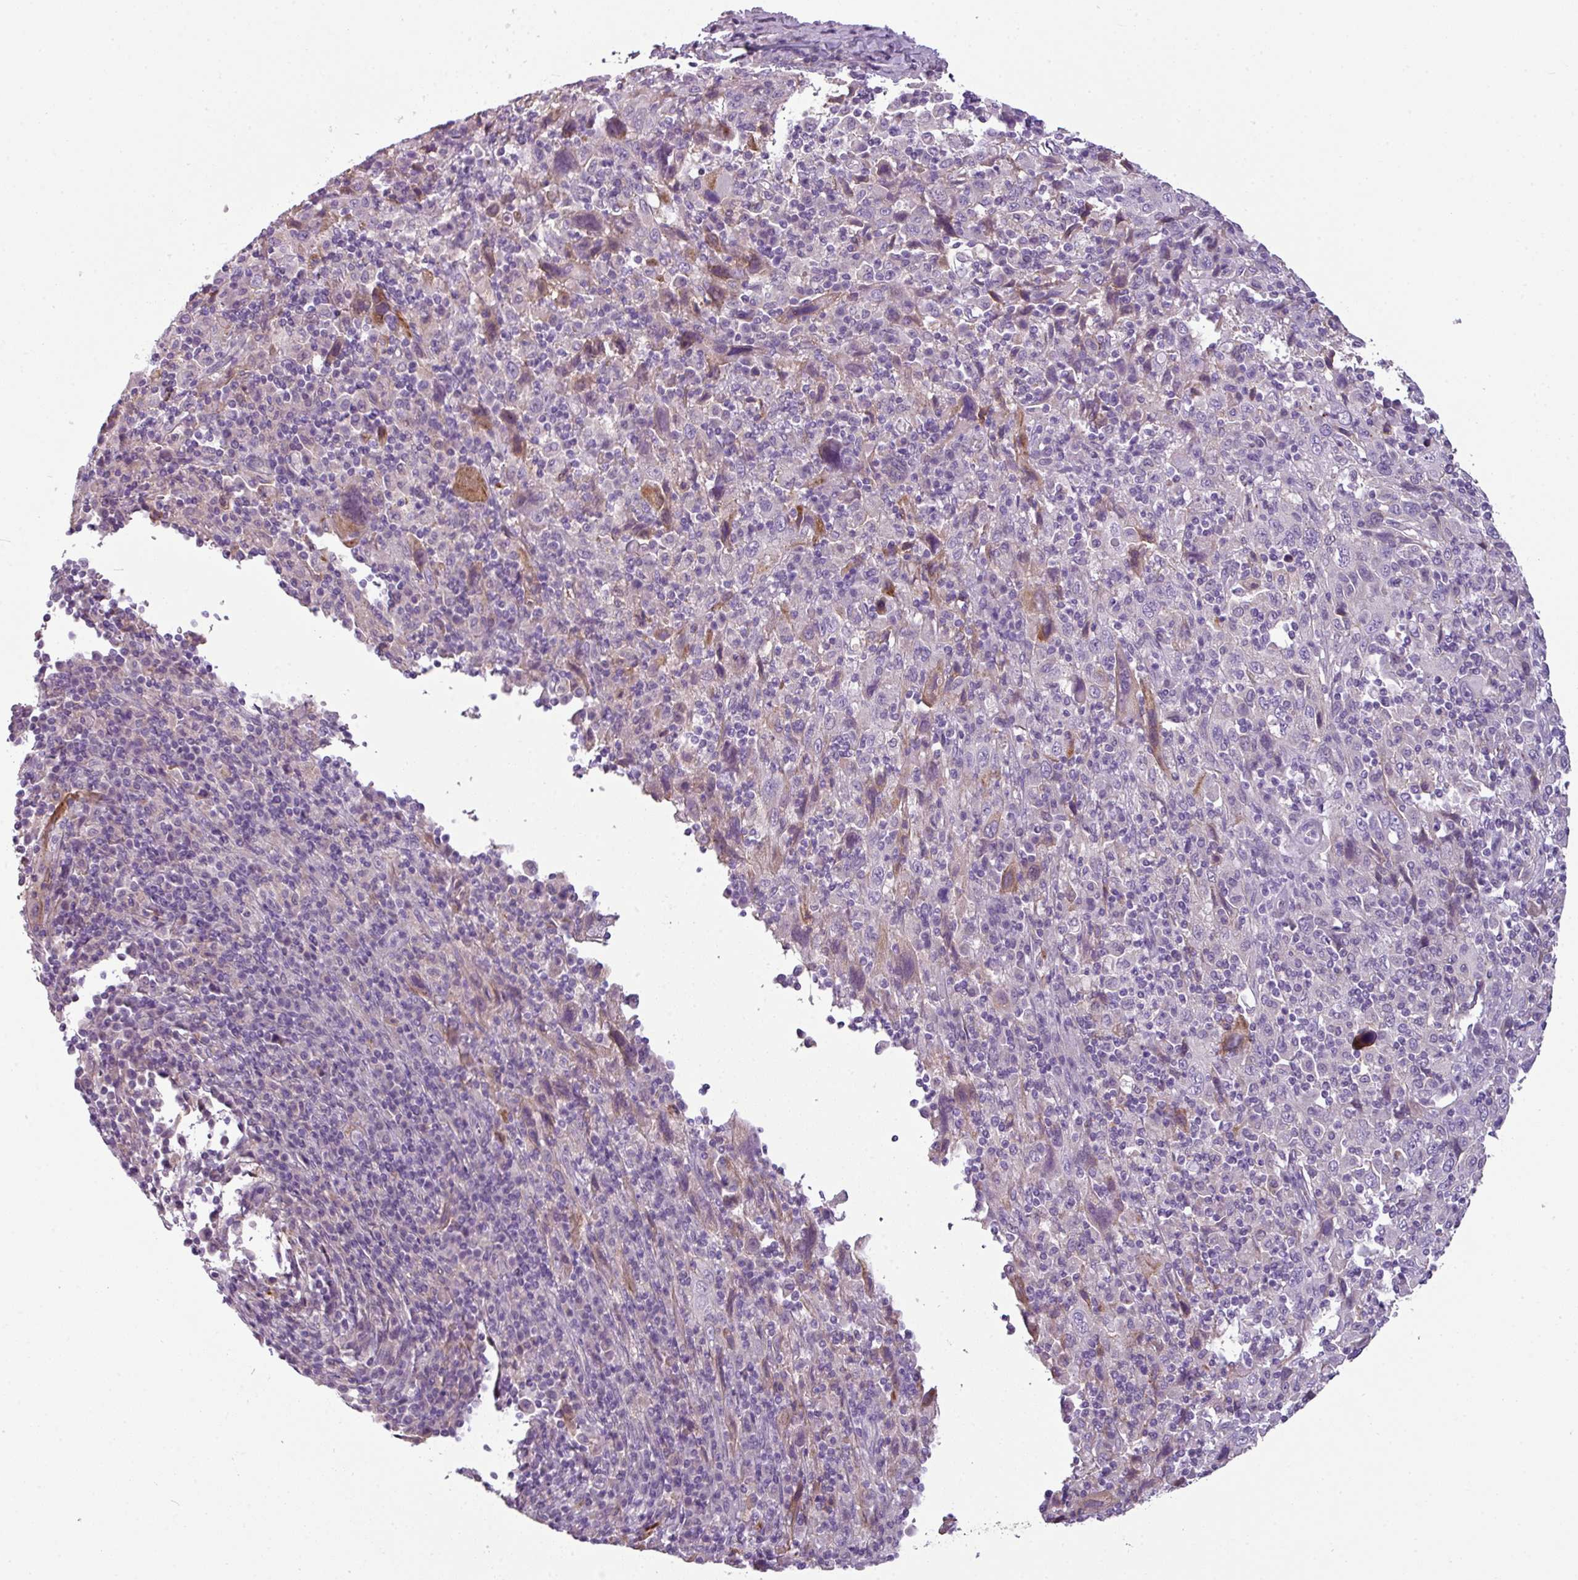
{"staining": {"intensity": "weak", "quantity": "<25%", "location": "cytoplasmic/membranous"}, "tissue": "cervical cancer", "cell_type": "Tumor cells", "image_type": "cancer", "snomed": [{"axis": "morphology", "description": "Squamous cell carcinoma, NOS"}, {"axis": "topography", "description": "Cervix"}], "caption": "DAB immunohistochemical staining of cervical cancer reveals no significant staining in tumor cells.", "gene": "TMEM178B", "patient": {"sex": "female", "age": 46}}